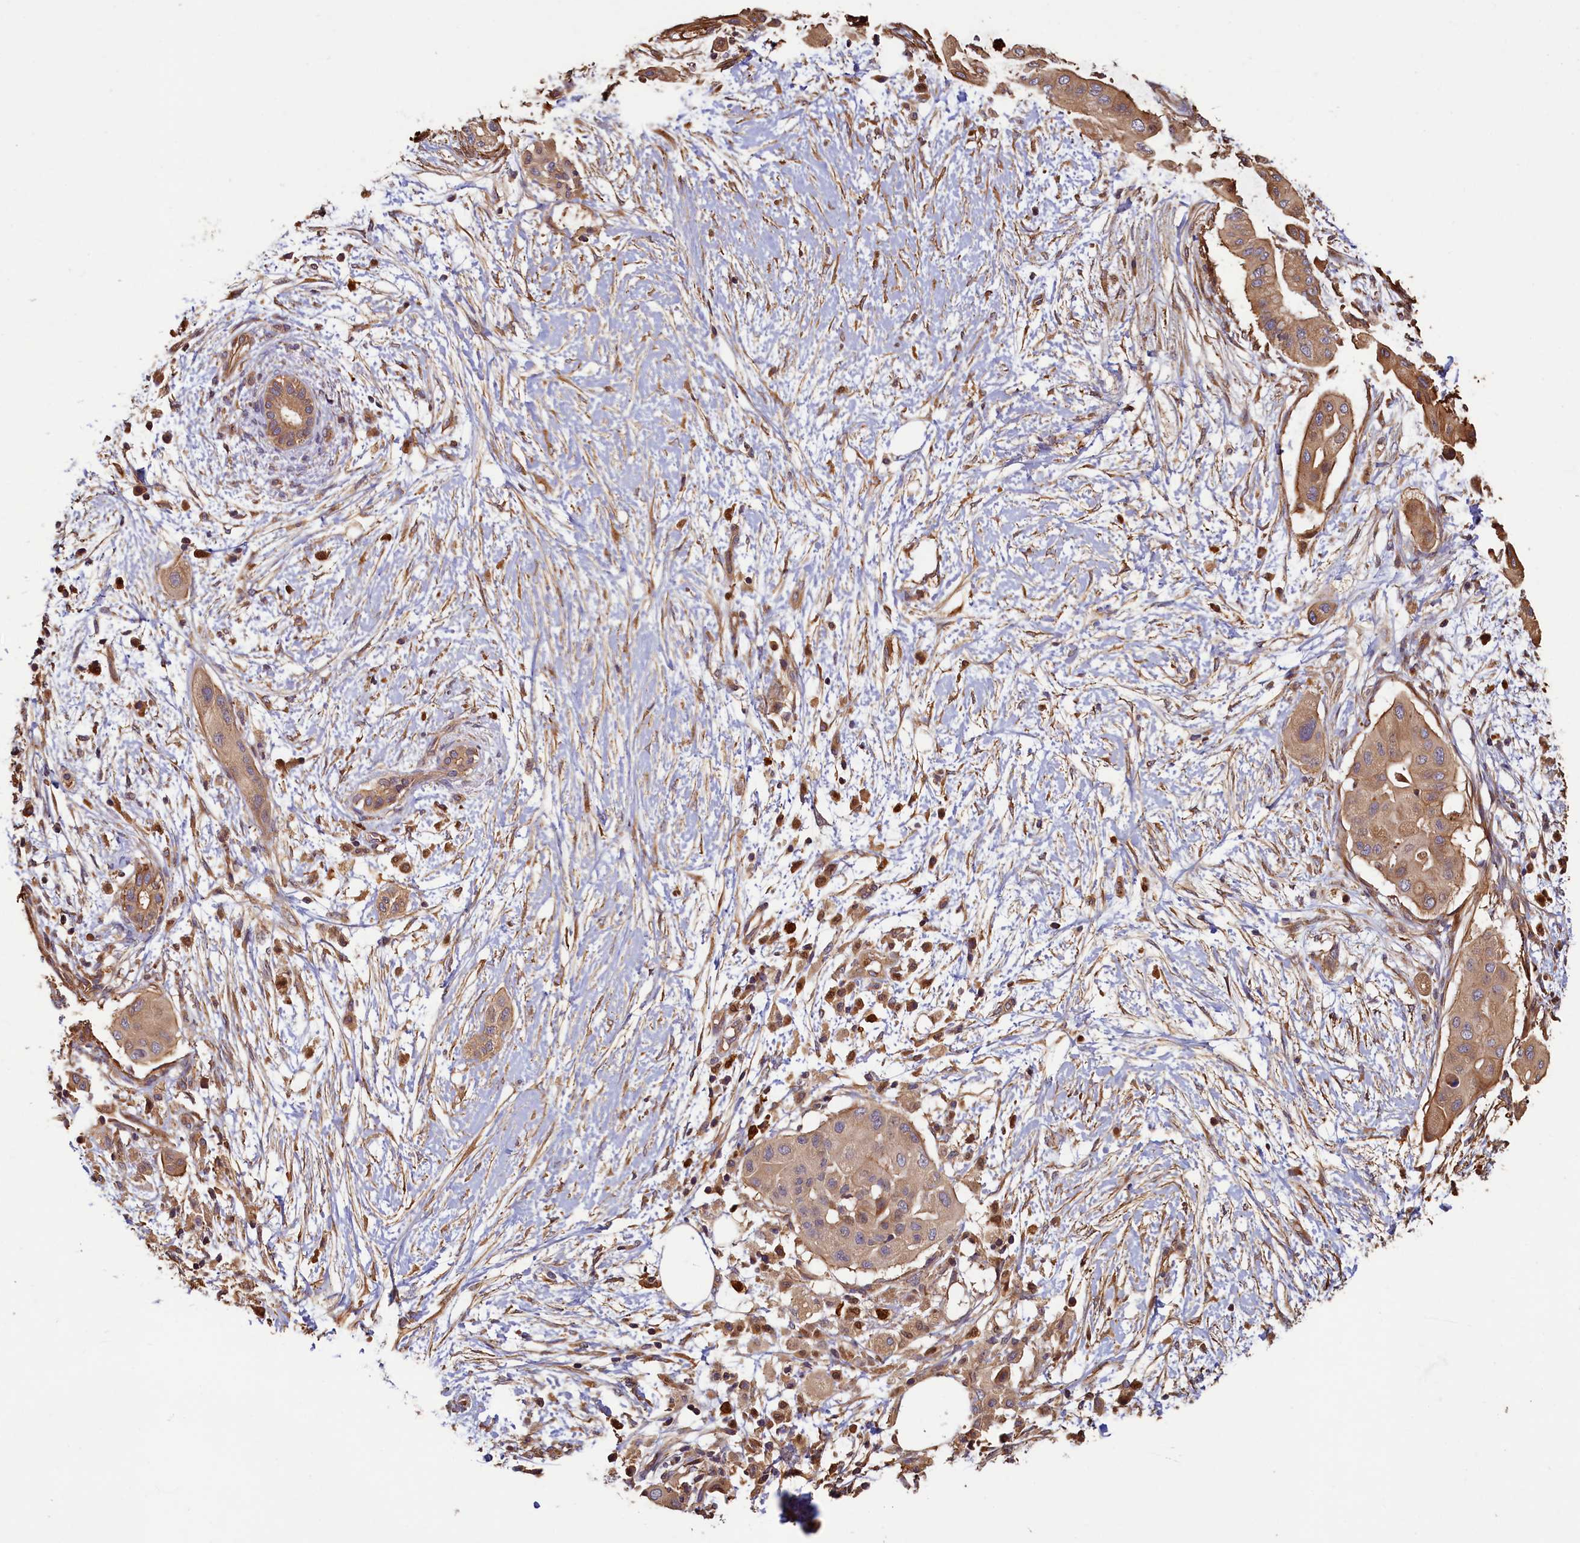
{"staining": {"intensity": "moderate", "quantity": ">75%", "location": "cytoplasmic/membranous"}, "tissue": "pancreatic cancer", "cell_type": "Tumor cells", "image_type": "cancer", "snomed": [{"axis": "morphology", "description": "Adenocarcinoma, NOS"}, {"axis": "topography", "description": "Pancreas"}], "caption": "A brown stain shows moderate cytoplasmic/membranous positivity of a protein in human pancreatic adenocarcinoma tumor cells.", "gene": "CCDC102B", "patient": {"sex": "male", "age": 68}}